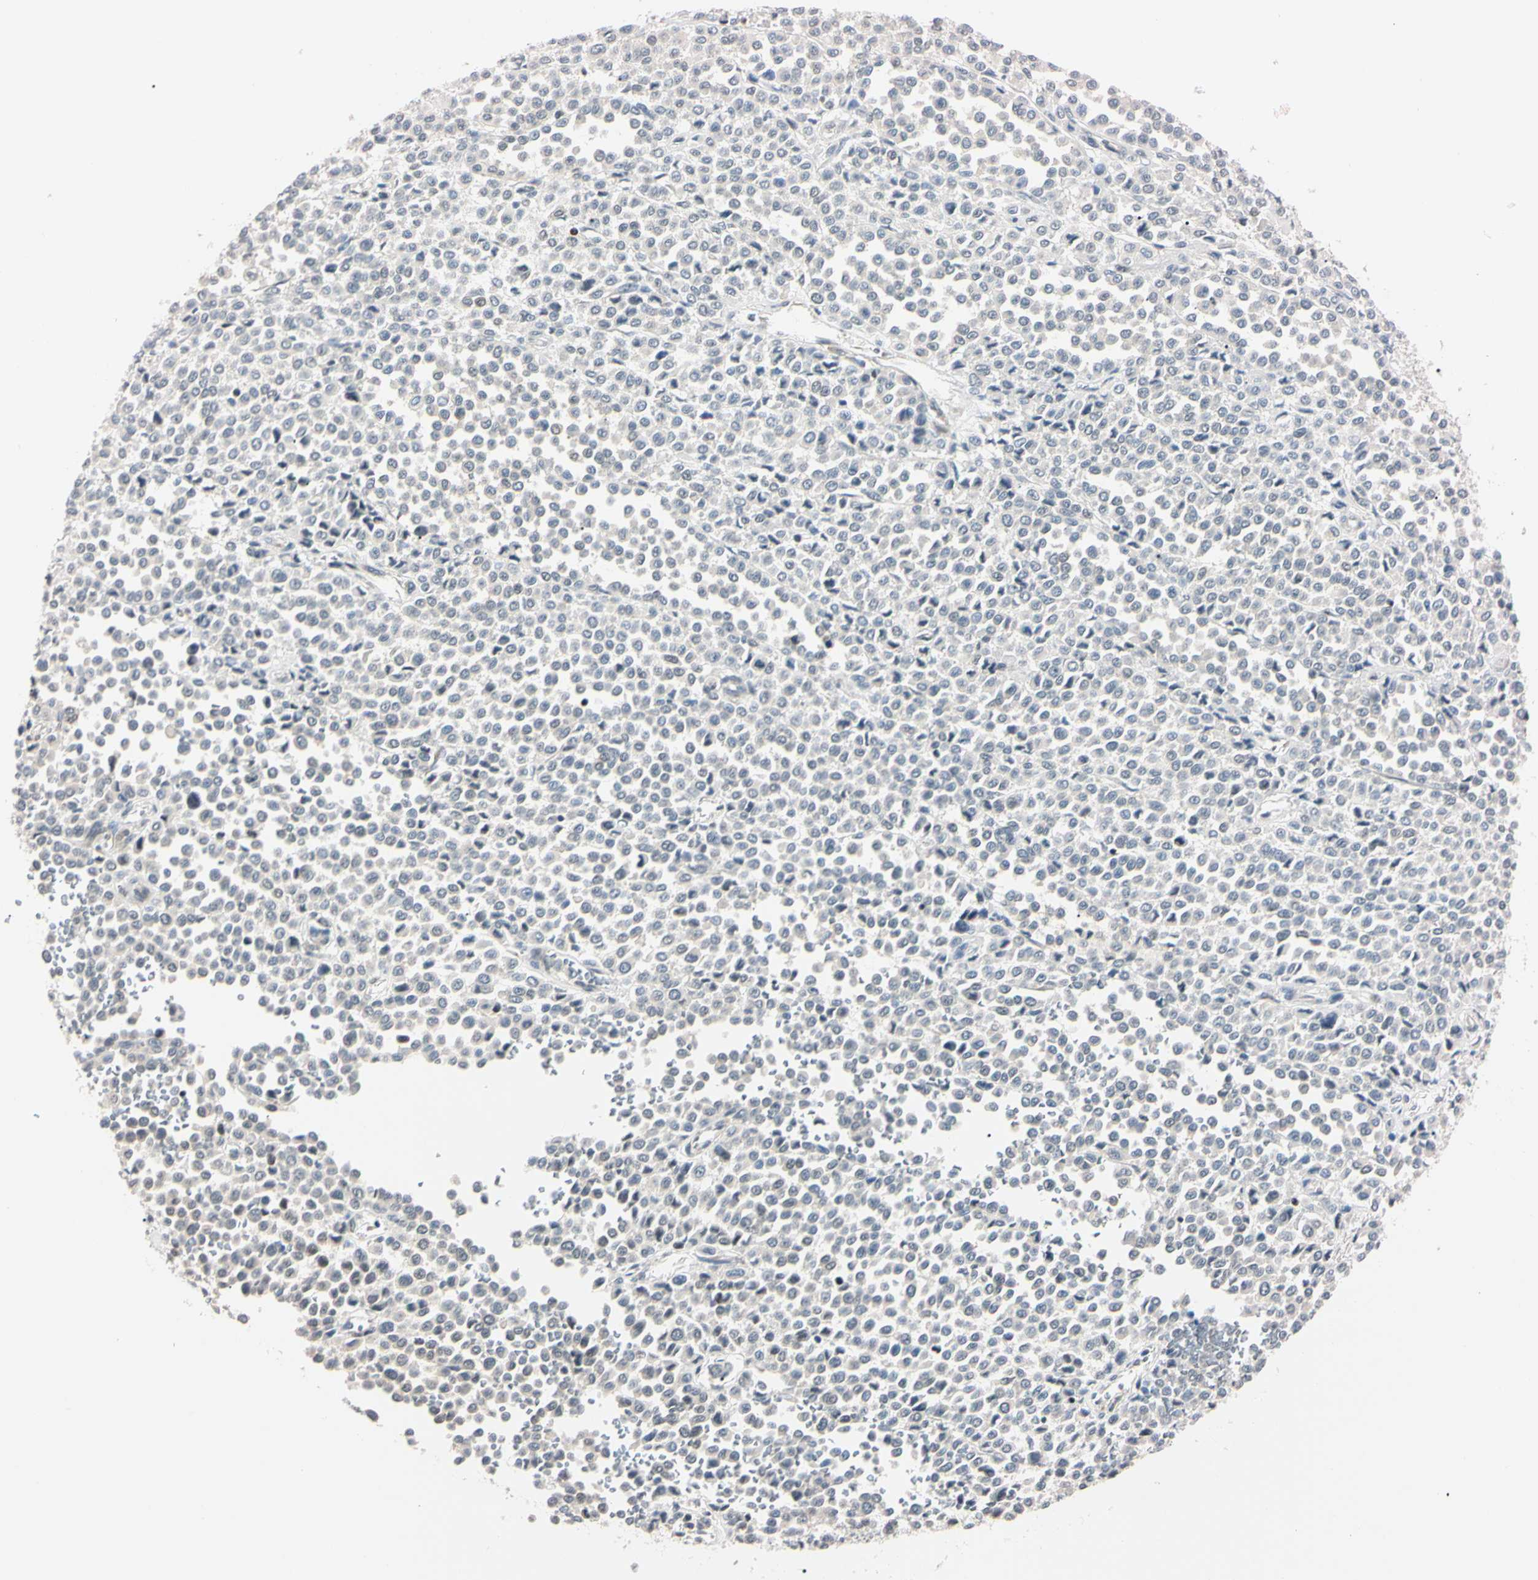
{"staining": {"intensity": "negative", "quantity": "none", "location": "none"}, "tissue": "melanoma", "cell_type": "Tumor cells", "image_type": "cancer", "snomed": [{"axis": "morphology", "description": "Malignant melanoma, Metastatic site"}, {"axis": "topography", "description": "Pancreas"}], "caption": "Histopathology image shows no protein expression in tumor cells of malignant melanoma (metastatic site) tissue. (DAB (3,3'-diaminobenzidine) IHC with hematoxylin counter stain).", "gene": "C1orf174", "patient": {"sex": "female", "age": 30}}